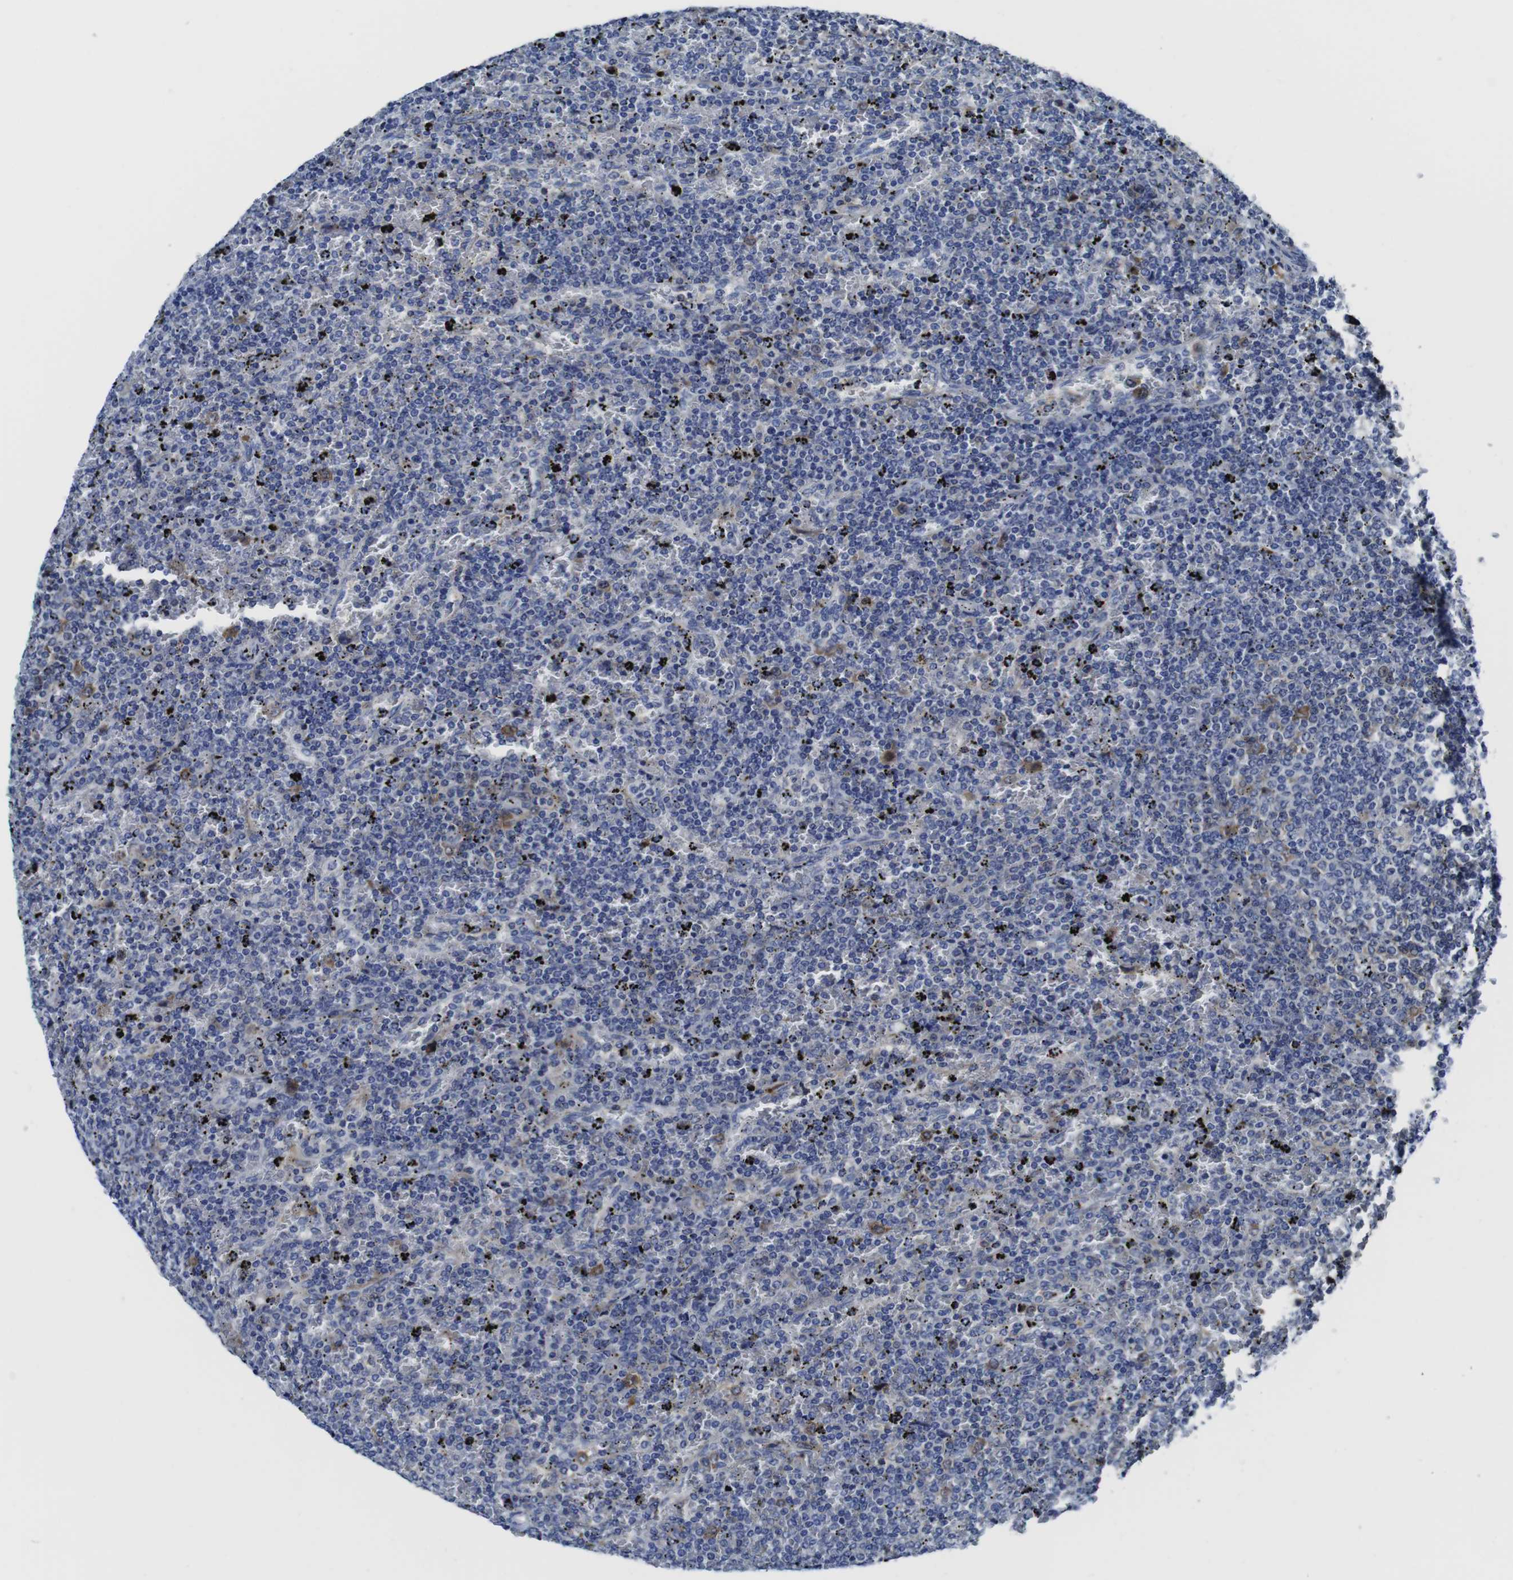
{"staining": {"intensity": "moderate", "quantity": "<25%", "location": "cytoplasmic/membranous"}, "tissue": "lymphoma", "cell_type": "Tumor cells", "image_type": "cancer", "snomed": [{"axis": "morphology", "description": "Malignant lymphoma, non-Hodgkin's type, Low grade"}, {"axis": "topography", "description": "Spleen"}], "caption": "Immunohistochemical staining of malignant lymphoma, non-Hodgkin's type (low-grade) displays low levels of moderate cytoplasmic/membranous staining in about <25% of tumor cells. The staining is performed using DAB brown chromogen to label protein expression. The nuclei are counter-stained blue using hematoxylin.", "gene": "EIF4A1", "patient": {"sex": "female", "age": 77}}